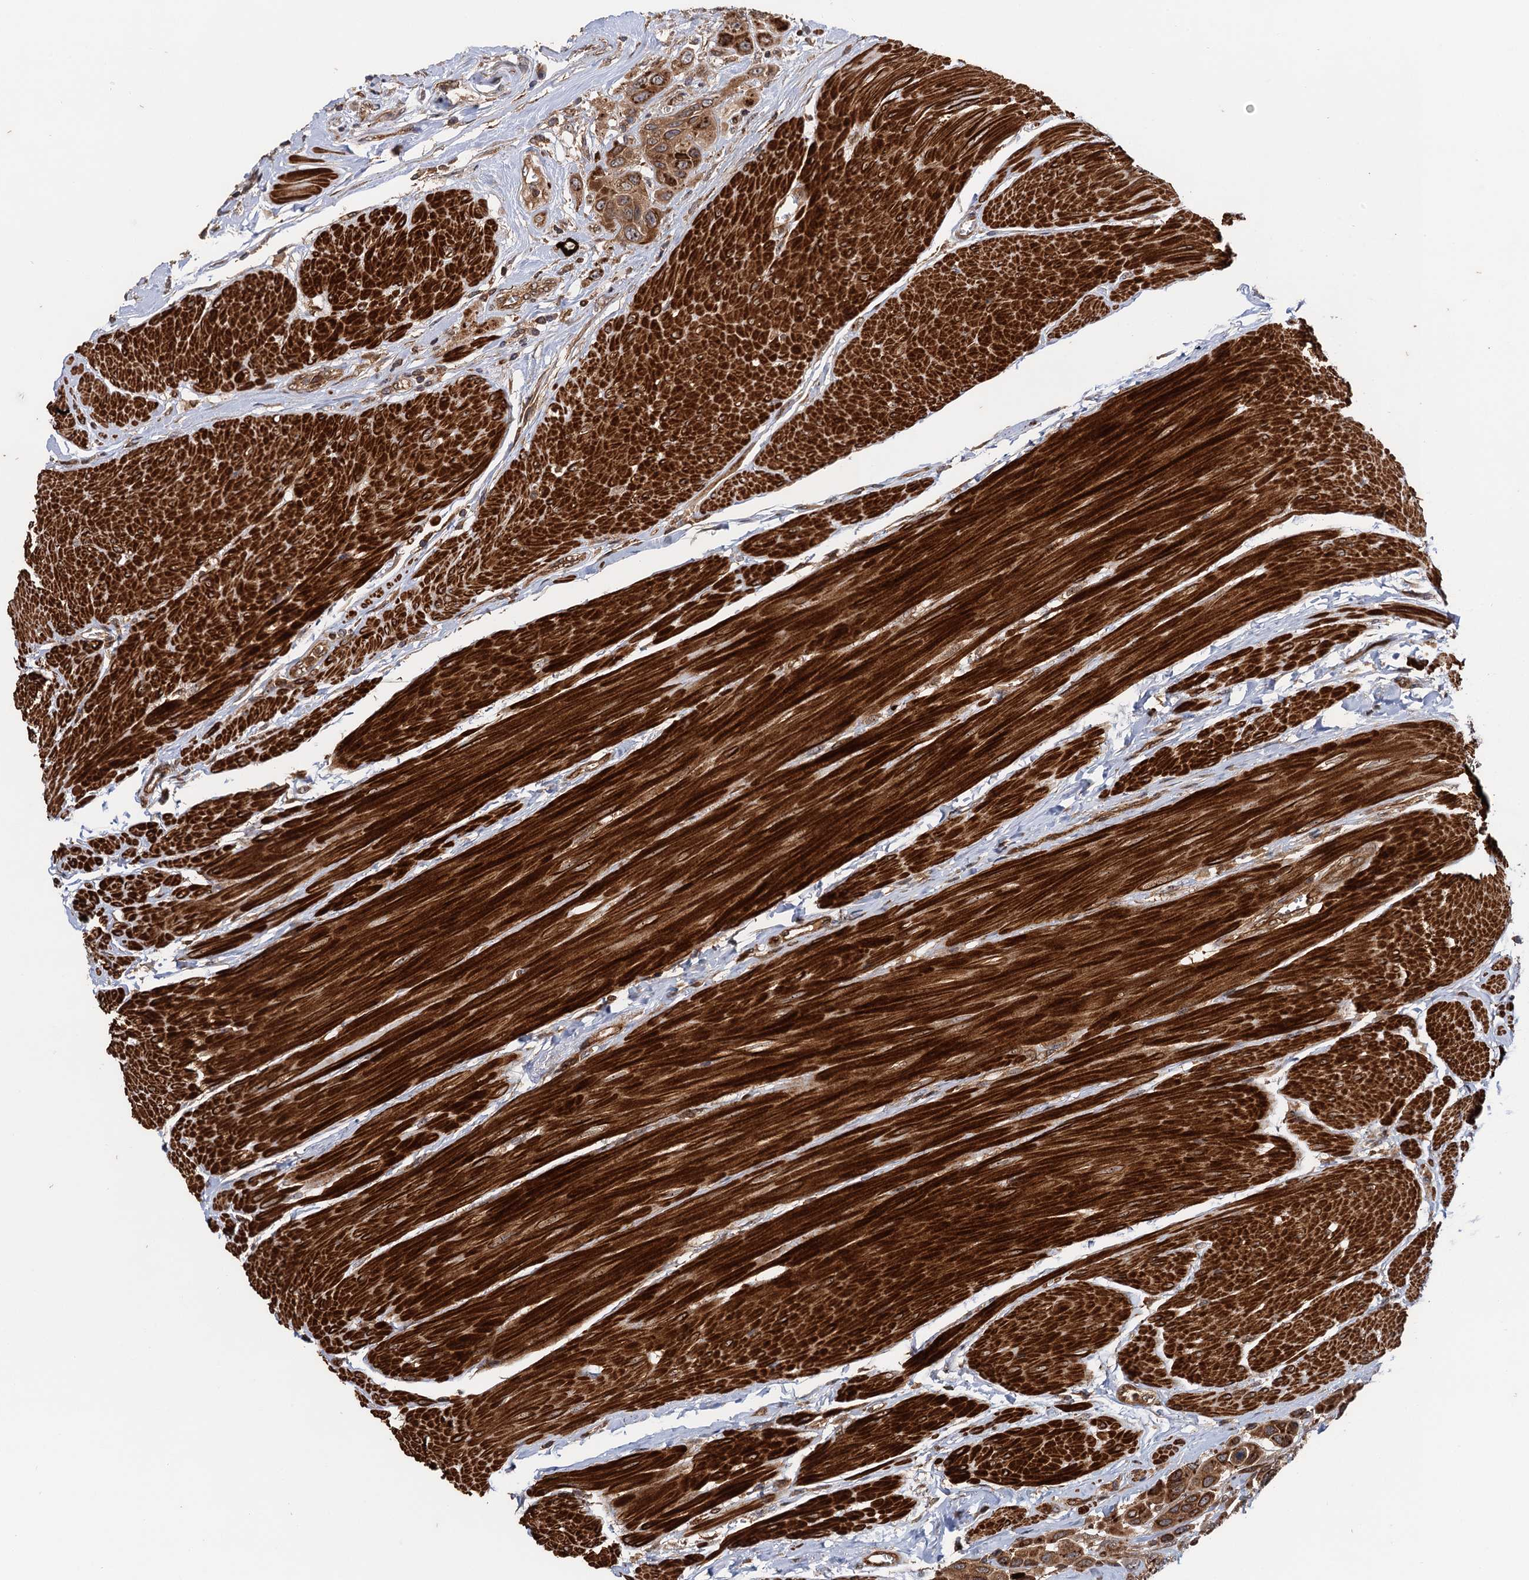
{"staining": {"intensity": "moderate", "quantity": ">75%", "location": "cytoplasmic/membranous"}, "tissue": "urothelial cancer", "cell_type": "Tumor cells", "image_type": "cancer", "snomed": [{"axis": "morphology", "description": "Urothelial carcinoma, High grade"}, {"axis": "topography", "description": "Urinary bladder"}], "caption": "High-grade urothelial carcinoma stained for a protein (brown) reveals moderate cytoplasmic/membranous positive positivity in about >75% of tumor cells.", "gene": "BORA", "patient": {"sex": "male", "age": 50}}